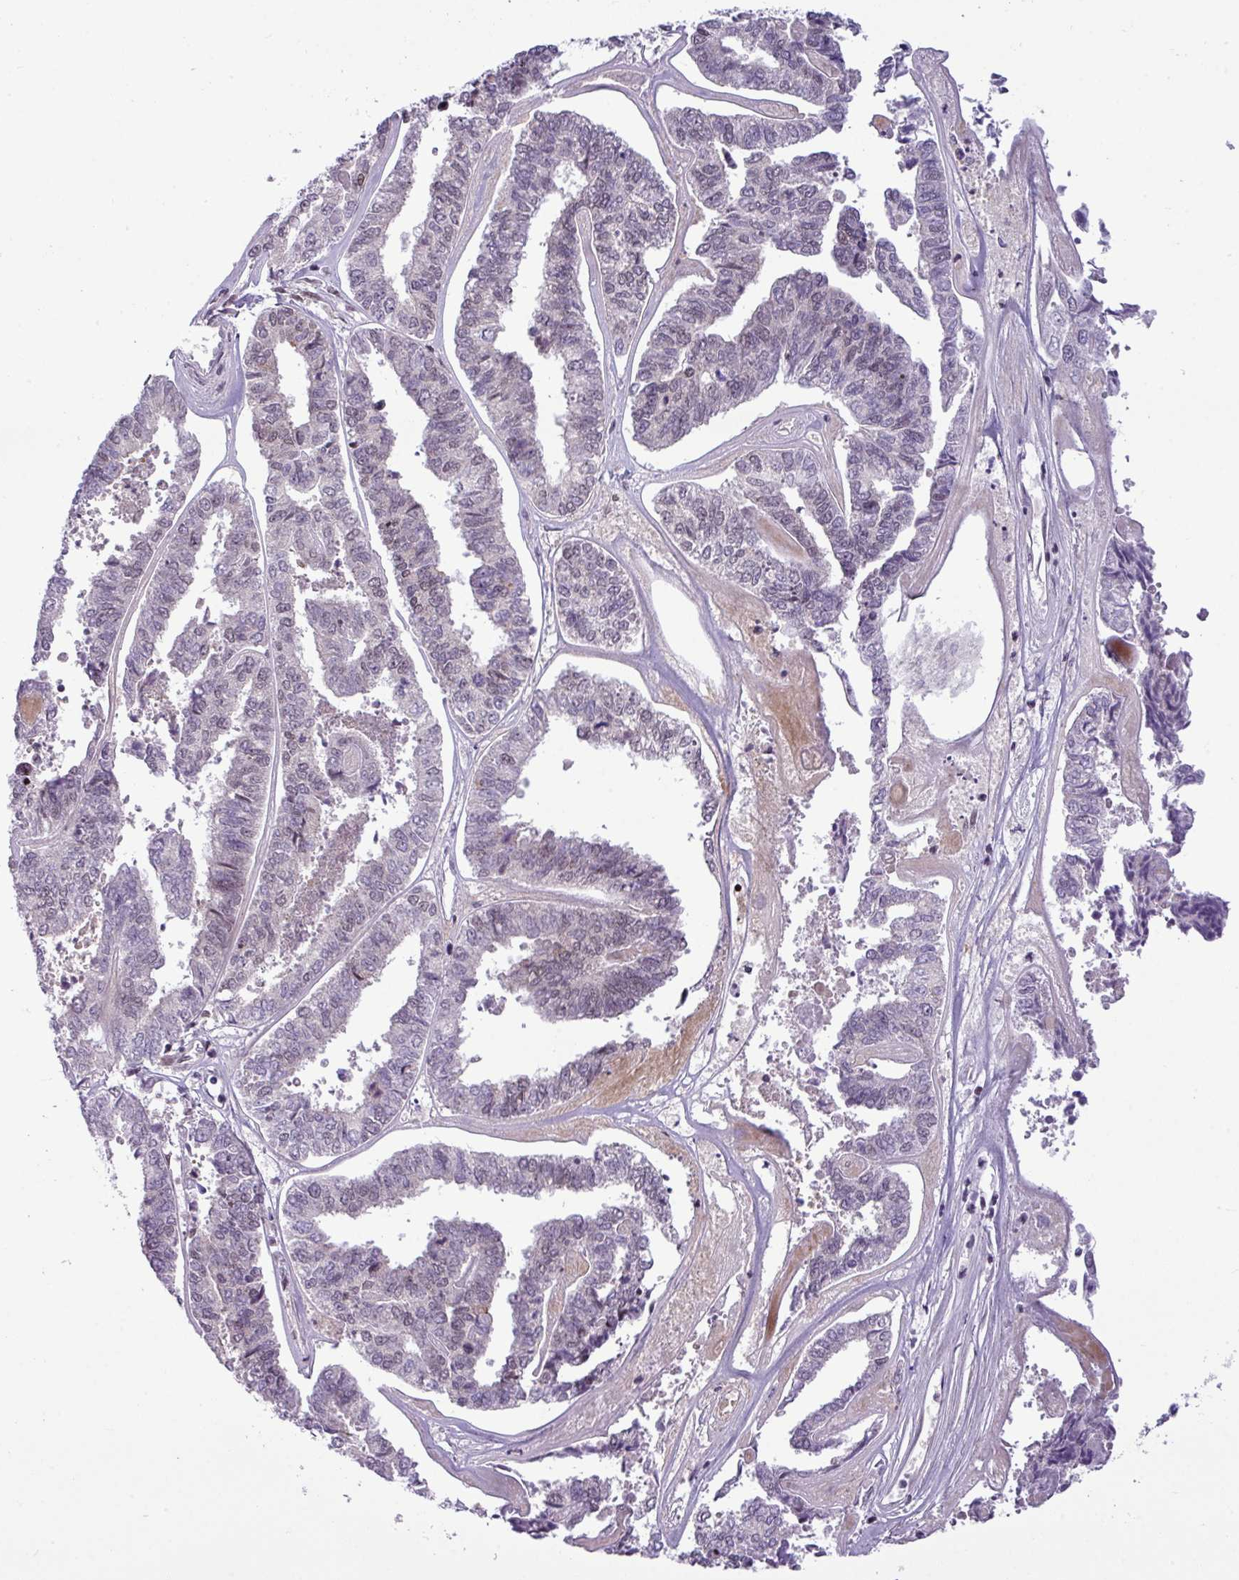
{"staining": {"intensity": "negative", "quantity": "none", "location": "none"}, "tissue": "endometrial cancer", "cell_type": "Tumor cells", "image_type": "cancer", "snomed": [{"axis": "morphology", "description": "Adenocarcinoma, NOS"}, {"axis": "topography", "description": "Endometrium"}], "caption": "High magnification brightfield microscopy of adenocarcinoma (endometrial) stained with DAB (3,3'-diaminobenzidine) (brown) and counterstained with hematoxylin (blue): tumor cells show no significant staining.", "gene": "SLC66A2", "patient": {"sex": "female", "age": 73}}